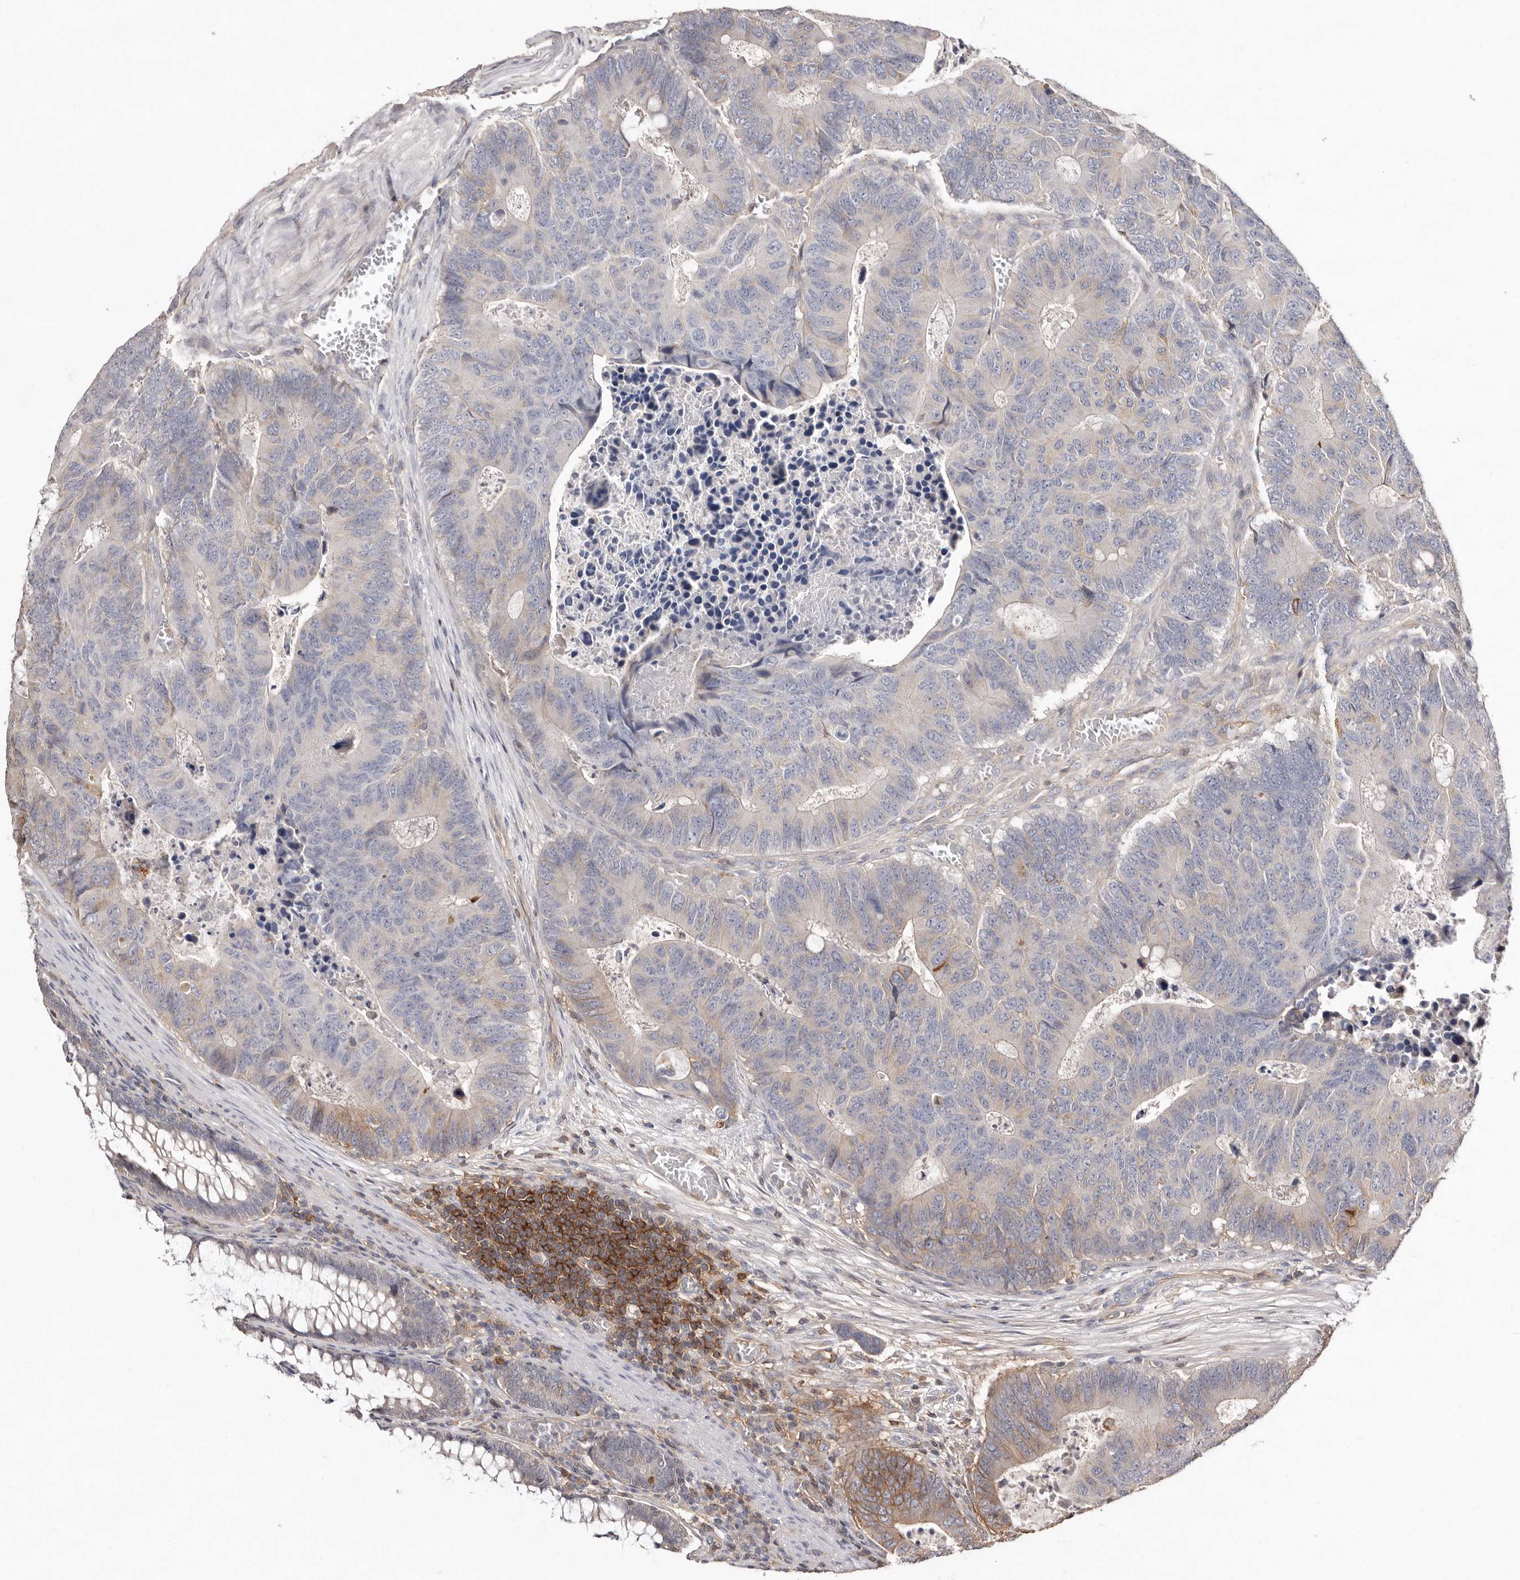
{"staining": {"intensity": "weak", "quantity": "<25%", "location": "cytoplasmic/membranous"}, "tissue": "colorectal cancer", "cell_type": "Tumor cells", "image_type": "cancer", "snomed": [{"axis": "morphology", "description": "Adenocarcinoma, NOS"}, {"axis": "topography", "description": "Colon"}], "caption": "This histopathology image is of colorectal cancer (adenocarcinoma) stained with IHC to label a protein in brown with the nuclei are counter-stained blue. There is no staining in tumor cells.", "gene": "MMACHC", "patient": {"sex": "male", "age": 87}}